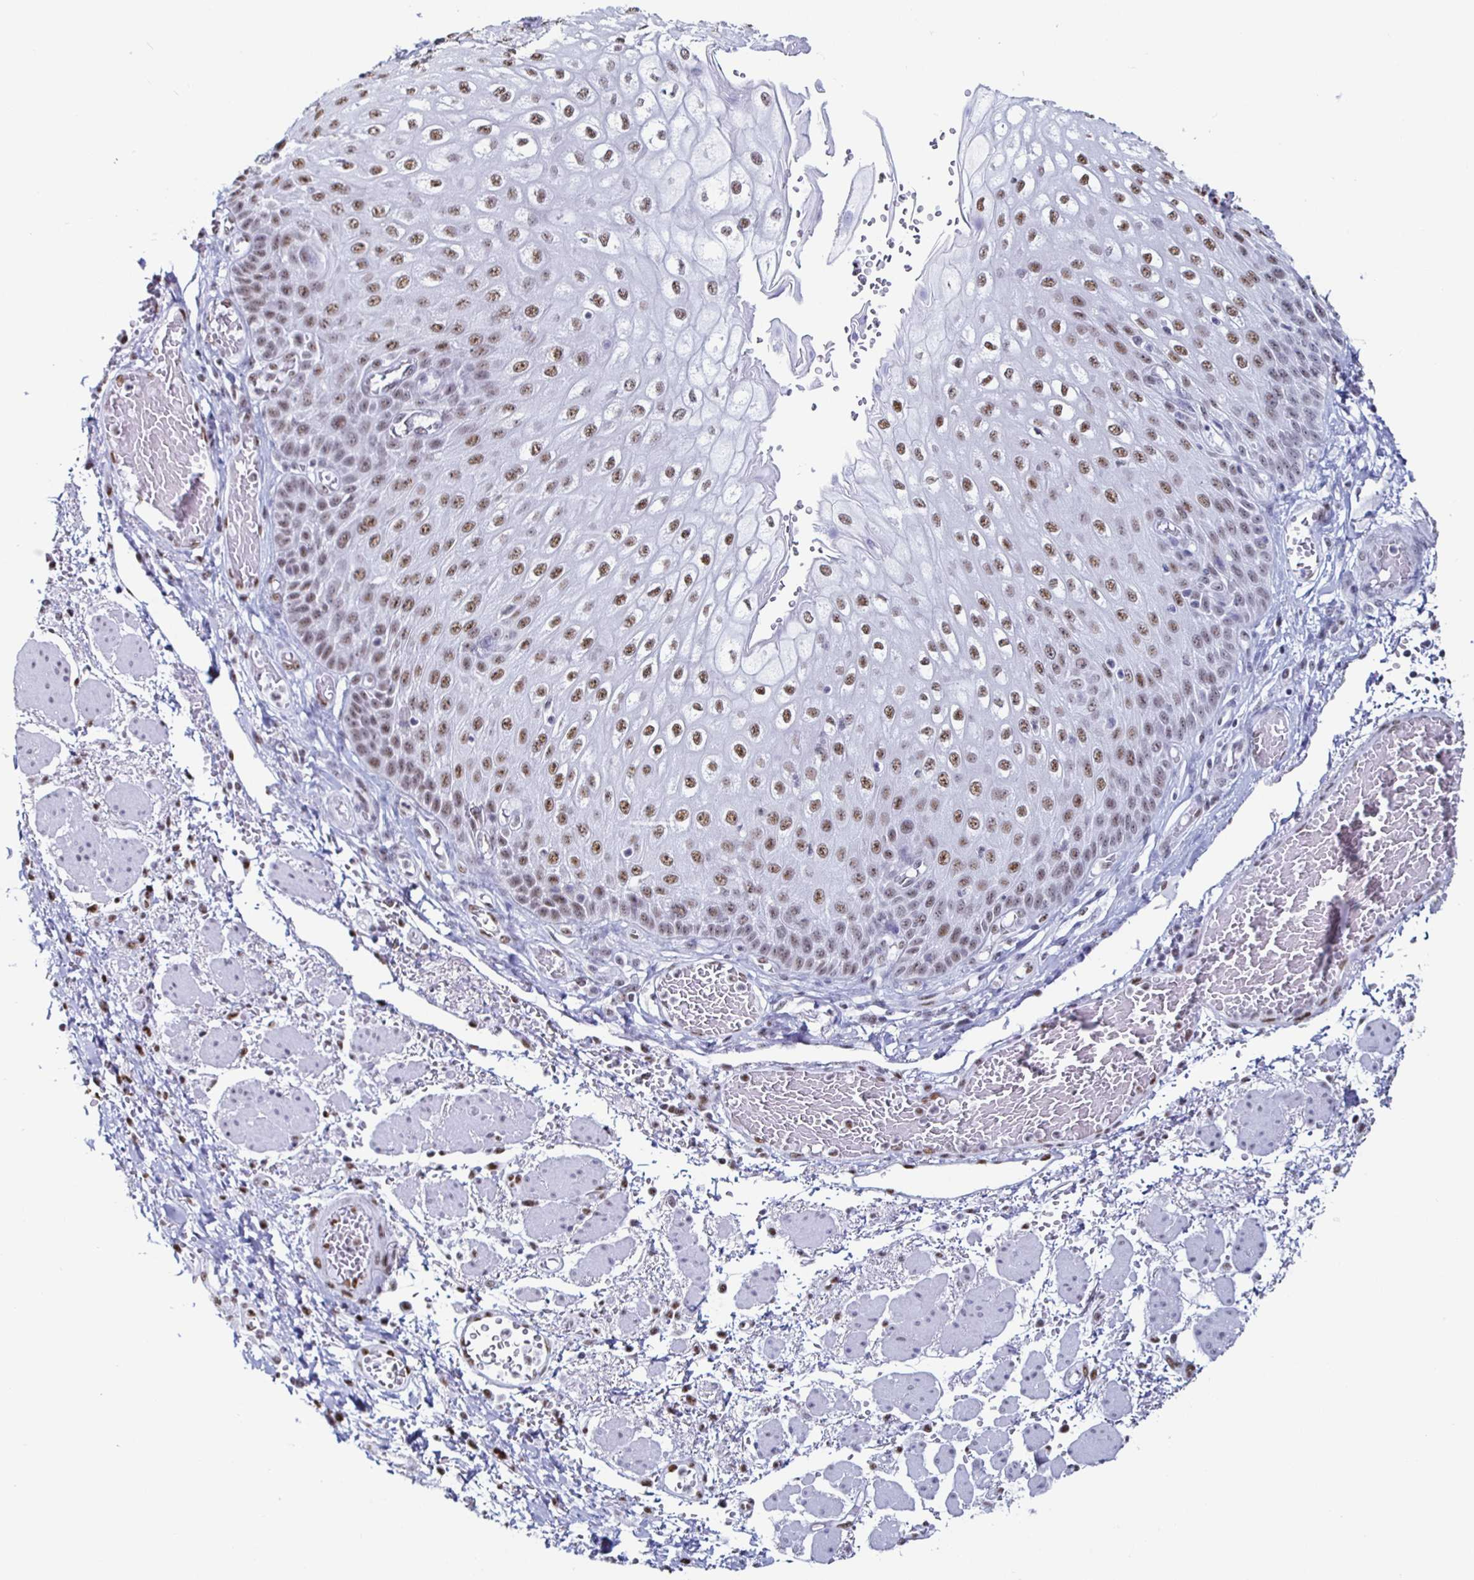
{"staining": {"intensity": "strong", "quantity": "25%-75%", "location": "nuclear"}, "tissue": "esophagus", "cell_type": "Squamous epithelial cells", "image_type": "normal", "snomed": [{"axis": "morphology", "description": "Normal tissue, NOS"}, {"axis": "morphology", "description": "Adenocarcinoma, NOS"}, {"axis": "topography", "description": "Esophagus"}], "caption": "About 25%-75% of squamous epithelial cells in normal human esophagus display strong nuclear protein staining as visualized by brown immunohistochemical staining.", "gene": "DDX39B", "patient": {"sex": "male", "age": 81}}